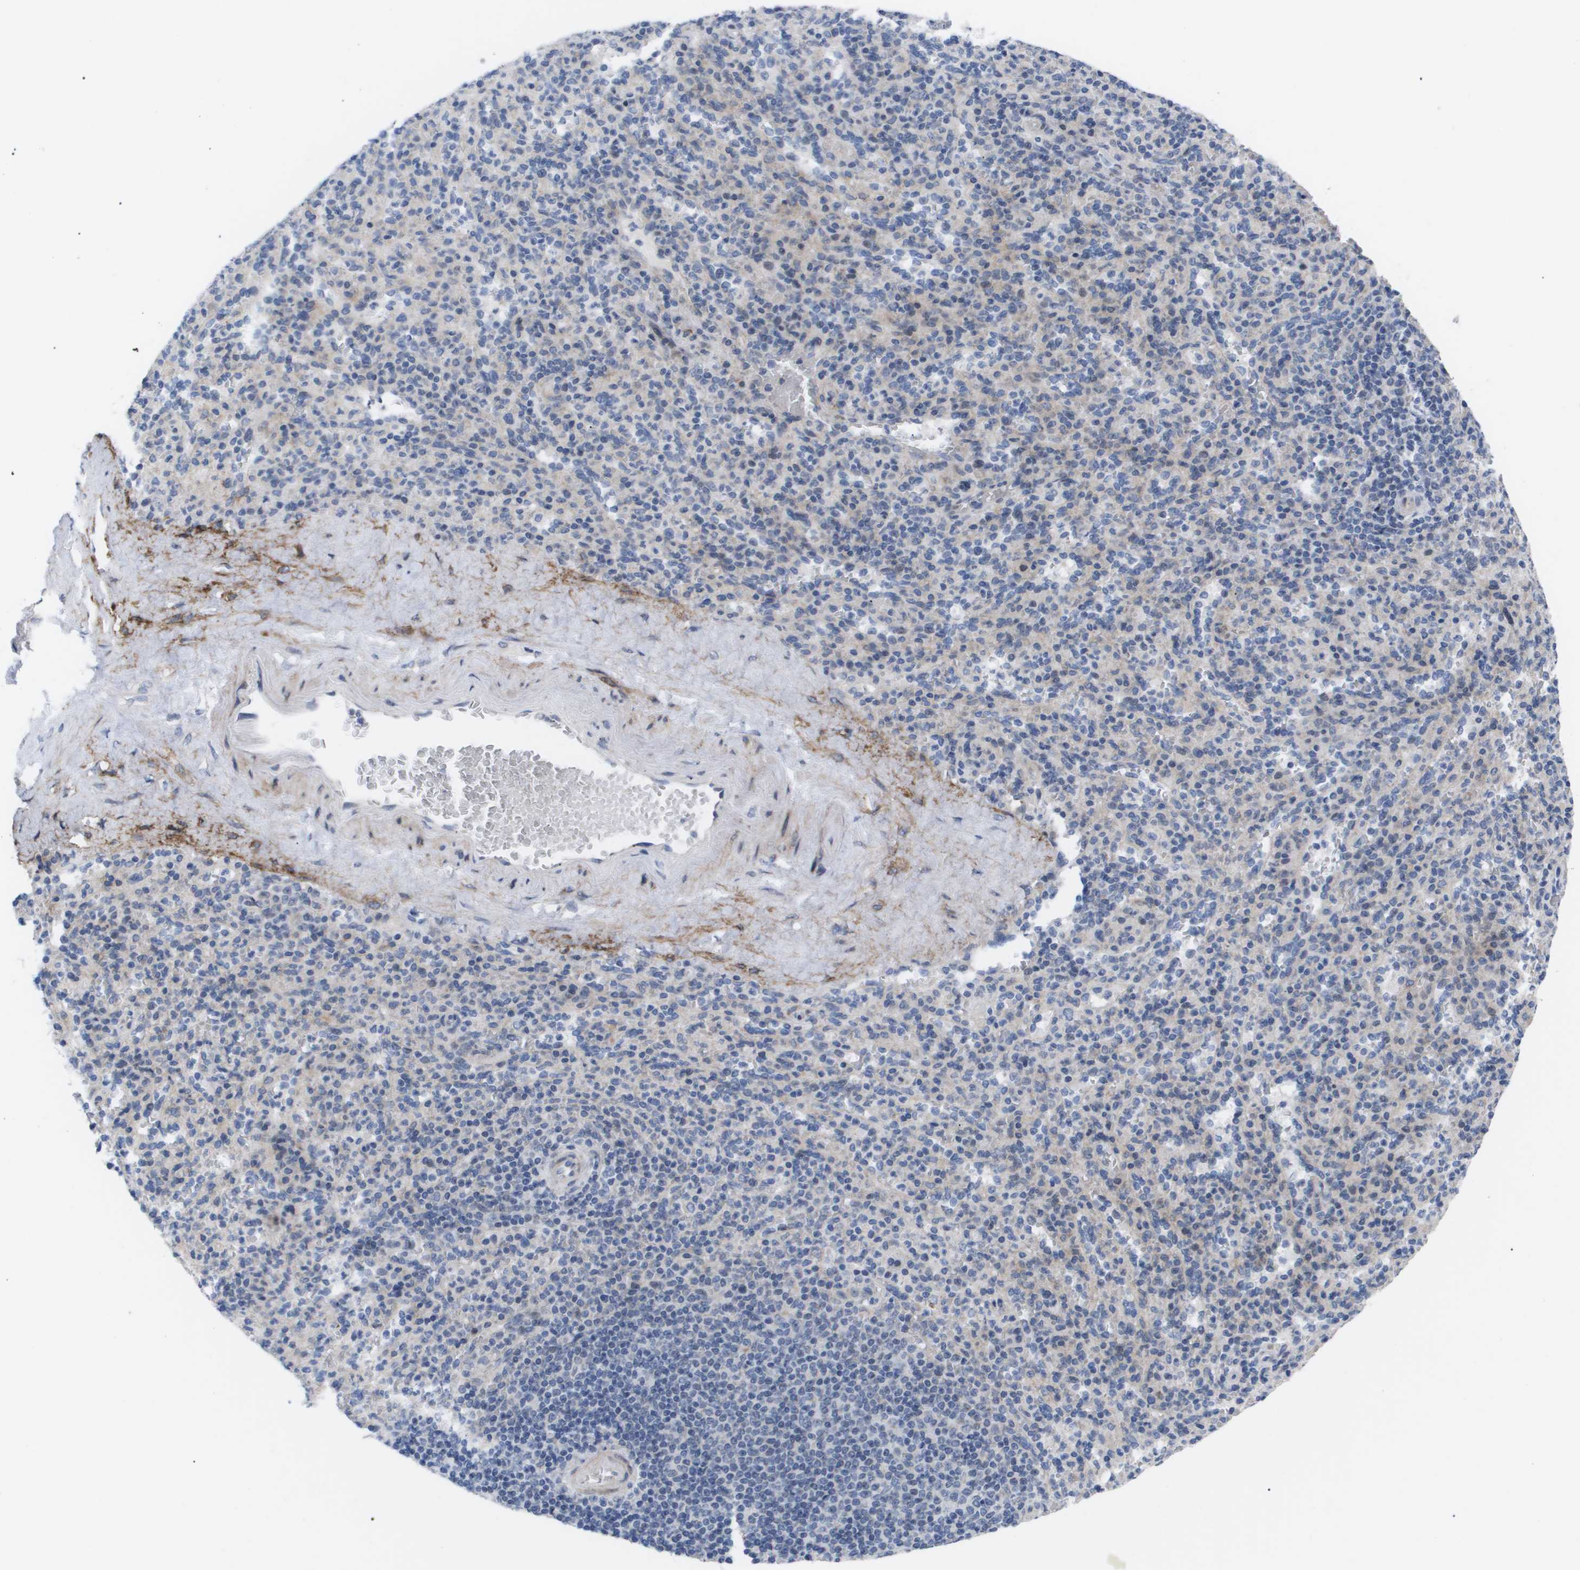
{"staining": {"intensity": "negative", "quantity": "none", "location": "none"}, "tissue": "spleen", "cell_type": "Cells in red pulp", "image_type": "normal", "snomed": [{"axis": "morphology", "description": "Normal tissue, NOS"}, {"axis": "topography", "description": "Spleen"}], "caption": "Spleen stained for a protein using IHC reveals no positivity cells in red pulp.", "gene": "CAV3", "patient": {"sex": "male", "age": 36}}